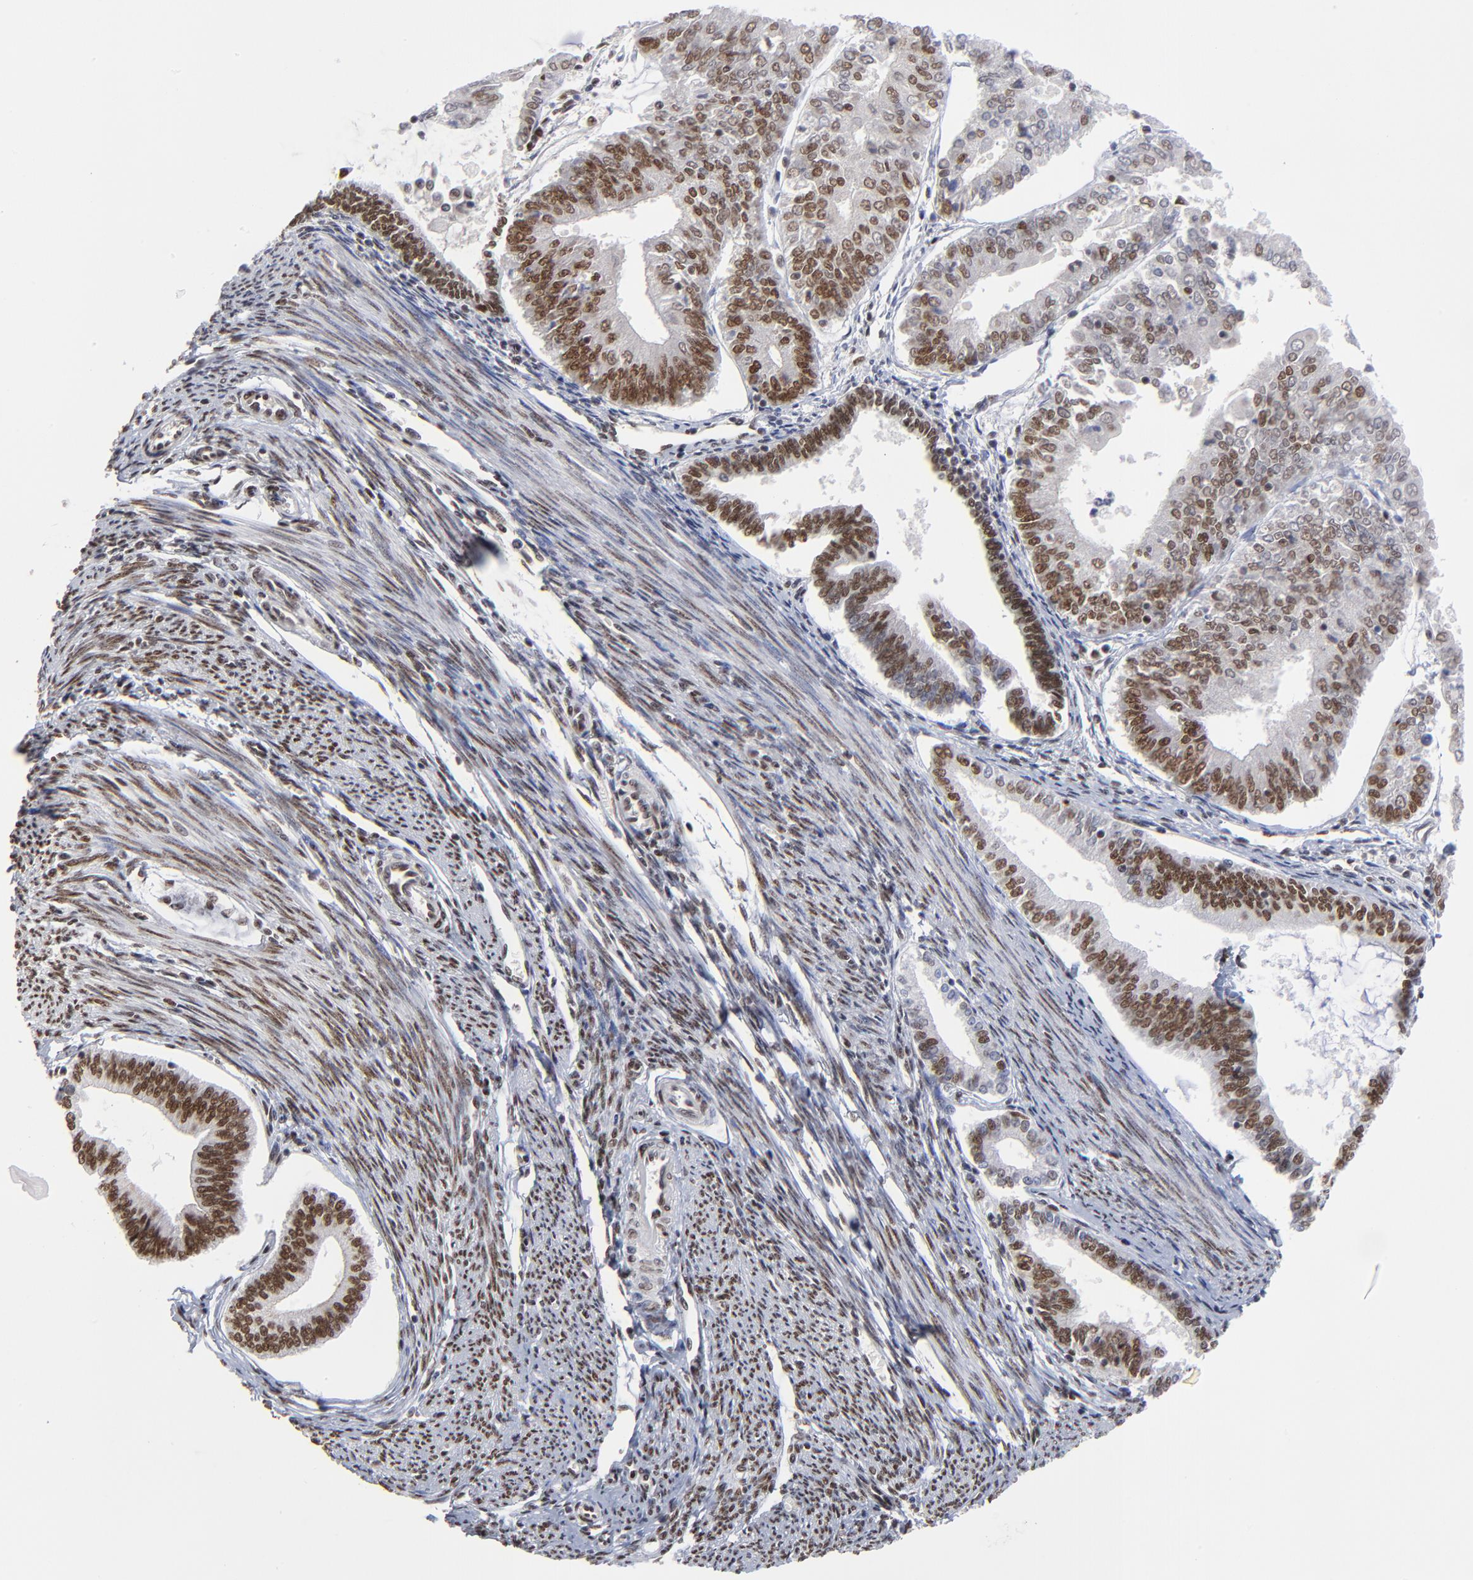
{"staining": {"intensity": "strong", "quantity": ">75%", "location": "nuclear"}, "tissue": "endometrial cancer", "cell_type": "Tumor cells", "image_type": "cancer", "snomed": [{"axis": "morphology", "description": "Adenocarcinoma, NOS"}, {"axis": "topography", "description": "Endometrium"}], "caption": "Adenocarcinoma (endometrial) stained with a brown dye reveals strong nuclear positive expression in approximately >75% of tumor cells.", "gene": "ZMYM3", "patient": {"sex": "female", "age": 79}}